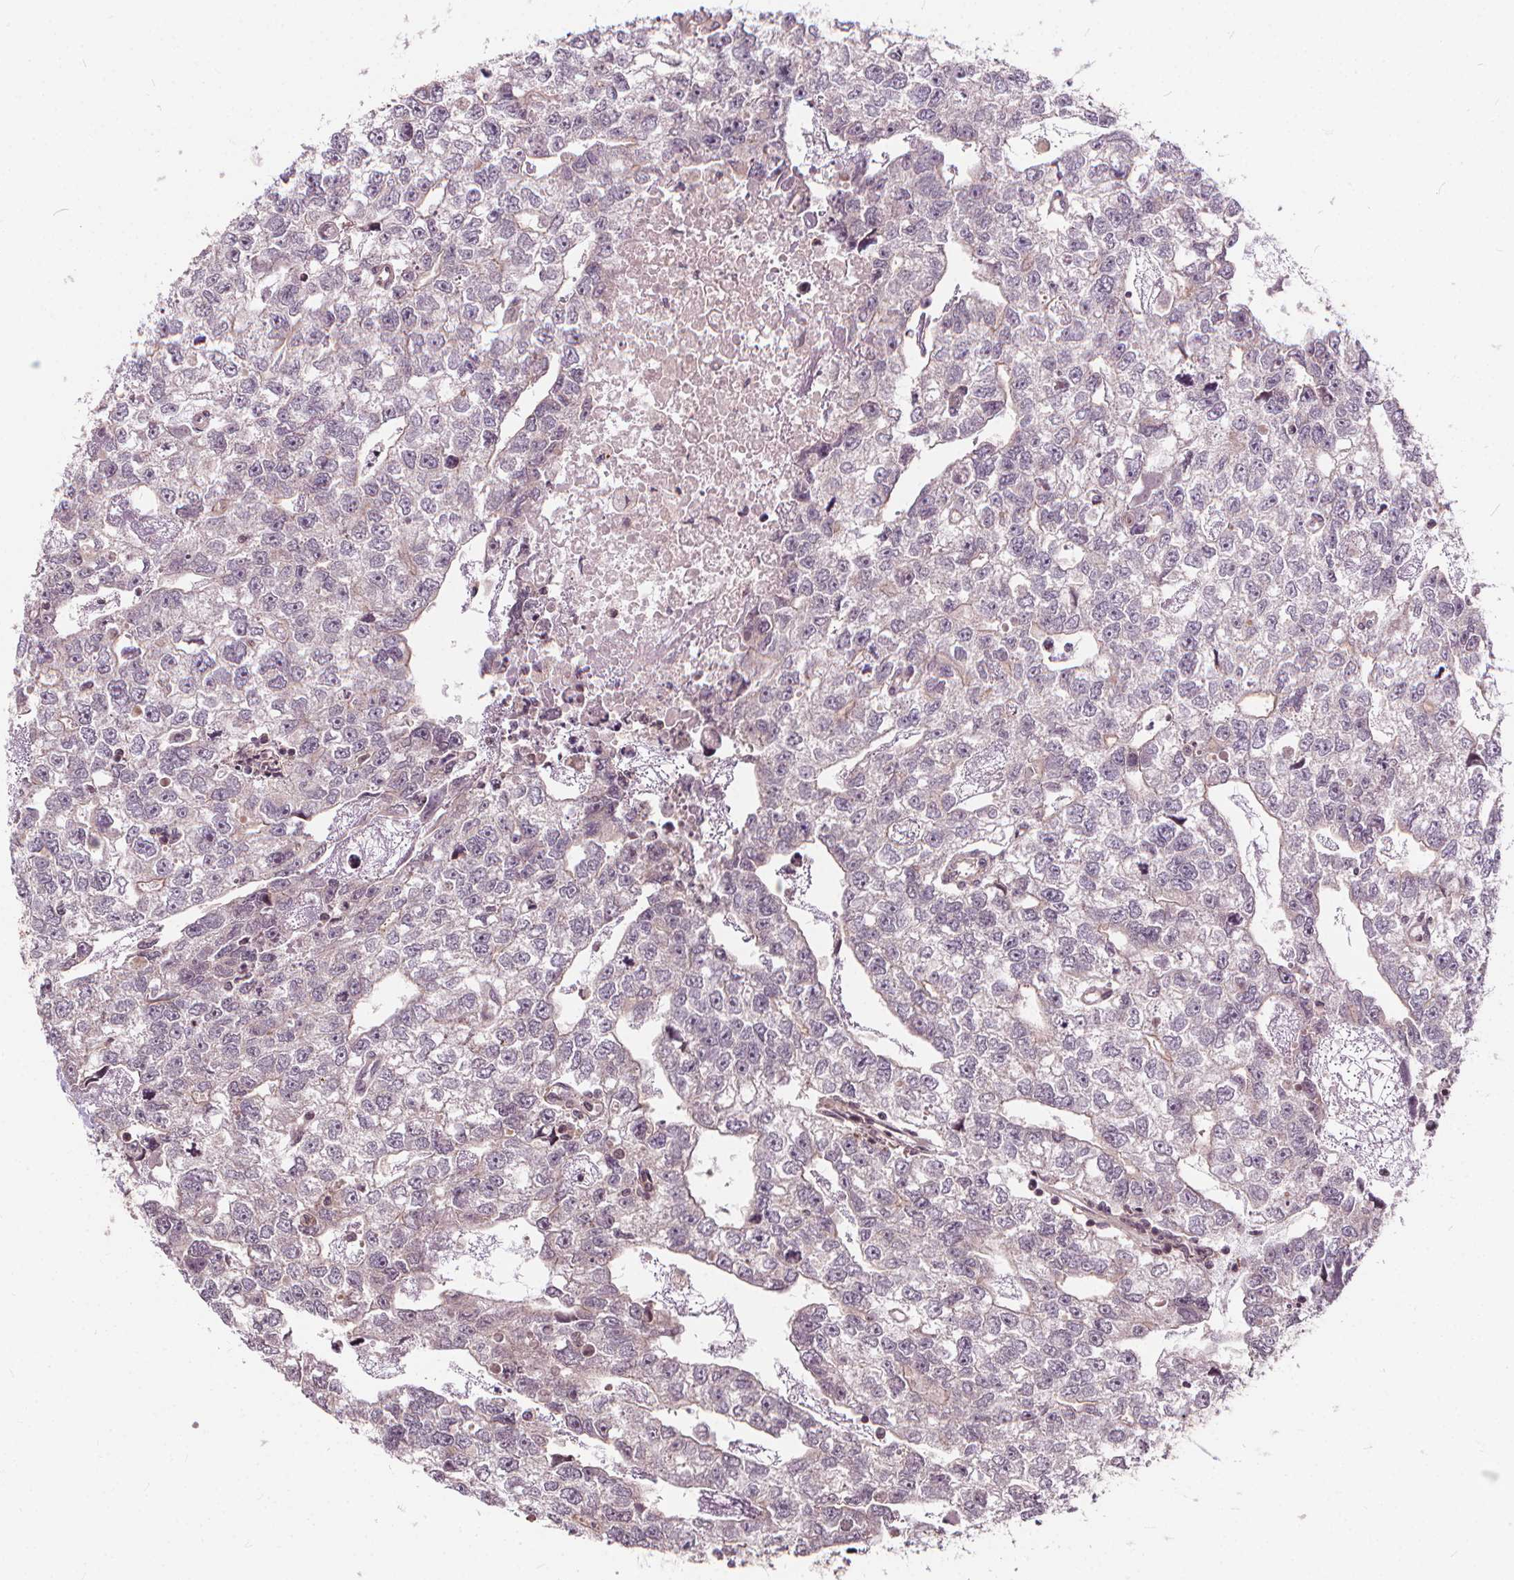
{"staining": {"intensity": "negative", "quantity": "none", "location": "none"}, "tissue": "testis cancer", "cell_type": "Tumor cells", "image_type": "cancer", "snomed": [{"axis": "morphology", "description": "Carcinoma, Embryonal, NOS"}, {"axis": "morphology", "description": "Teratoma, malignant, NOS"}, {"axis": "topography", "description": "Testis"}], "caption": "Immunohistochemistry of testis cancer demonstrates no expression in tumor cells.", "gene": "INPP5E", "patient": {"sex": "male", "age": 44}}